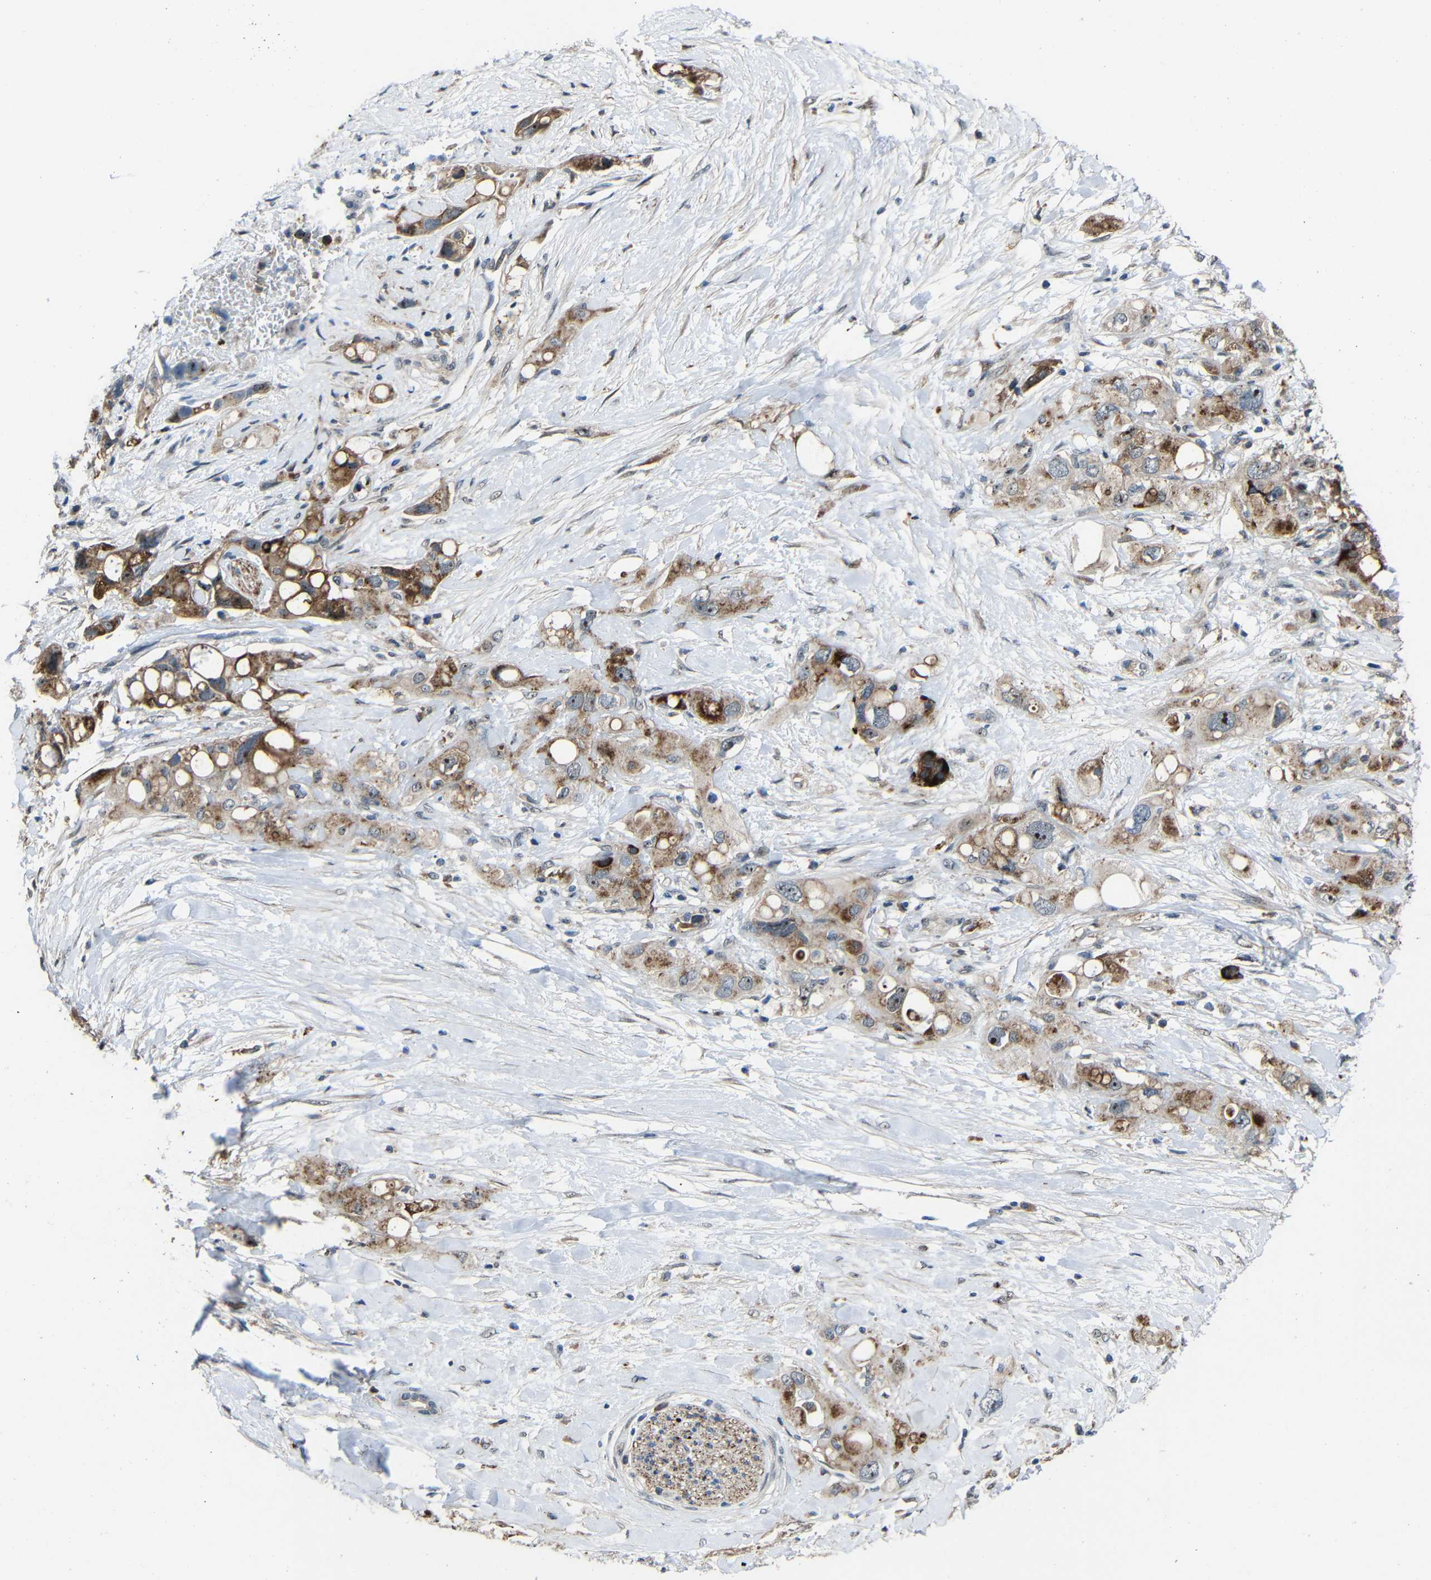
{"staining": {"intensity": "moderate", "quantity": ">75%", "location": "cytoplasmic/membranous,nuclear"}, "tissue": "pancreatic cancer", "cell_type": "Tumor cells", "image_type": "cancer", "snomed": [{"axis": "morphology", "description": "Adenocarcinoma, NOS"}, {"axis": "topography", "description": "Pancreas"}], "caption": "Immunohistochemistry (IHC) of human adenocarcinoma (pancreatic) displays medium levels of moderate cytoplasmic/membranous and nuclear staining in approximately >75% of tumor cells.", "gene": "DNAJC5", "patient": {"sex": "female", "age": 56}}